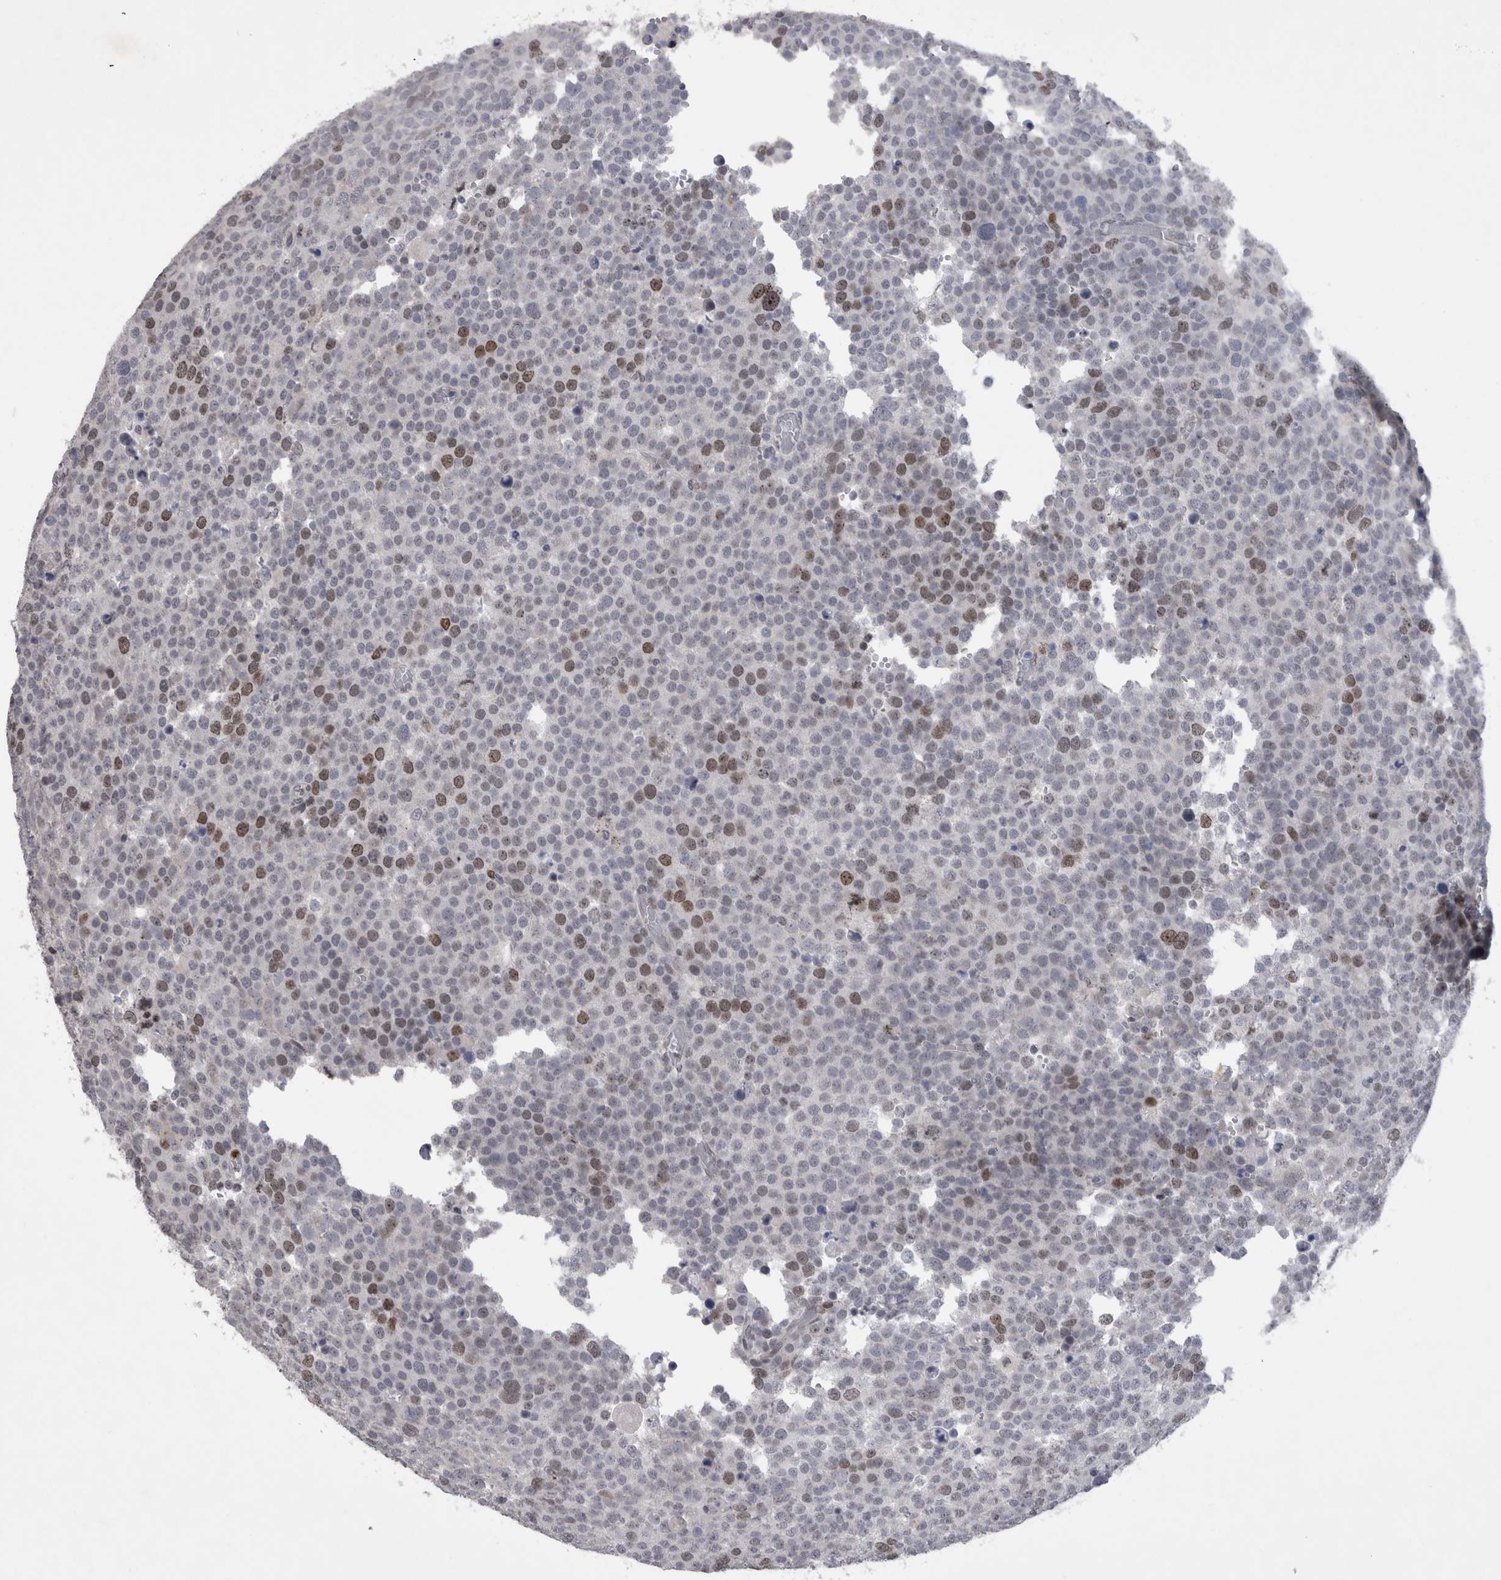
{"staining": {"intensity": "moderate", "quantity": "<25%", "location": "nuclear"}, "tissue": "testis cancer", "cell_type": "Tumor cells", "image_type": "cancer", "snomed": [{"axis": "morphology", "description": "Seminoma, NOS"}, {"axis": "topography", "description": "Testis"}], "caption": "Immunohistochemistry (IHC) micrograph of human testis cancer (seminoma) stained for a protein (brown), which demonstrates low levels of moderate nuclear staining in about <25% of tumor cells.", "gene": "KIF18B", "patient": {"sex": "male", "age": 71}}